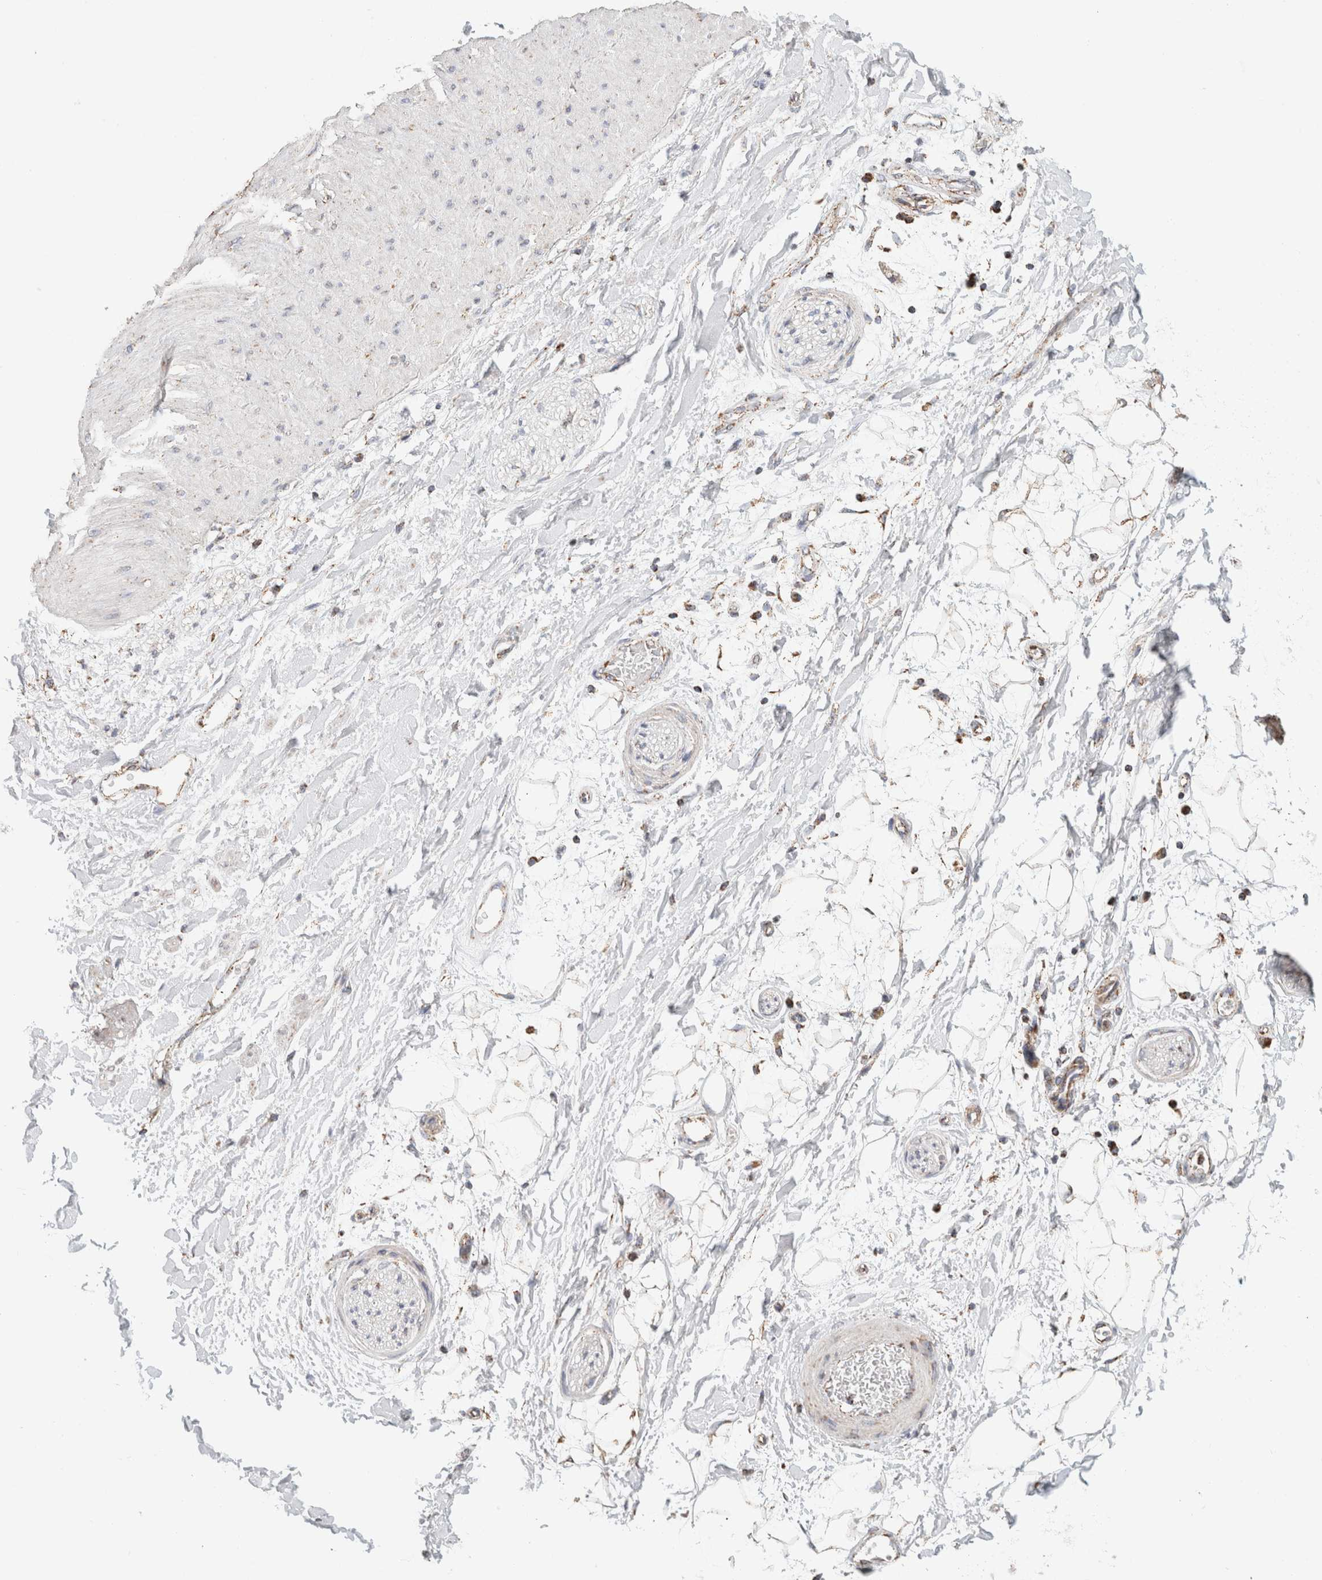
{"staining": {"intensity": "moderate", "quantity": "<25%", "location": "cytoplasmic/membranous"}, "tissue": "adipose tissue", "cell_type": "Adipocytes", "image_type": "normal", "snomed": [{"axis": "morphology", "description": "Normal tissue, NOS"}, {"axis": "topography", "description": "Soft tissue"}], "caption": "Human adipose tissue stained for a protein (brown) displays moderate cytoplasmic/membranous positive positivity in about <25% of adipocytes.", "gene": "C1QBP", "patient": {"sex": "male", "age": 72}}